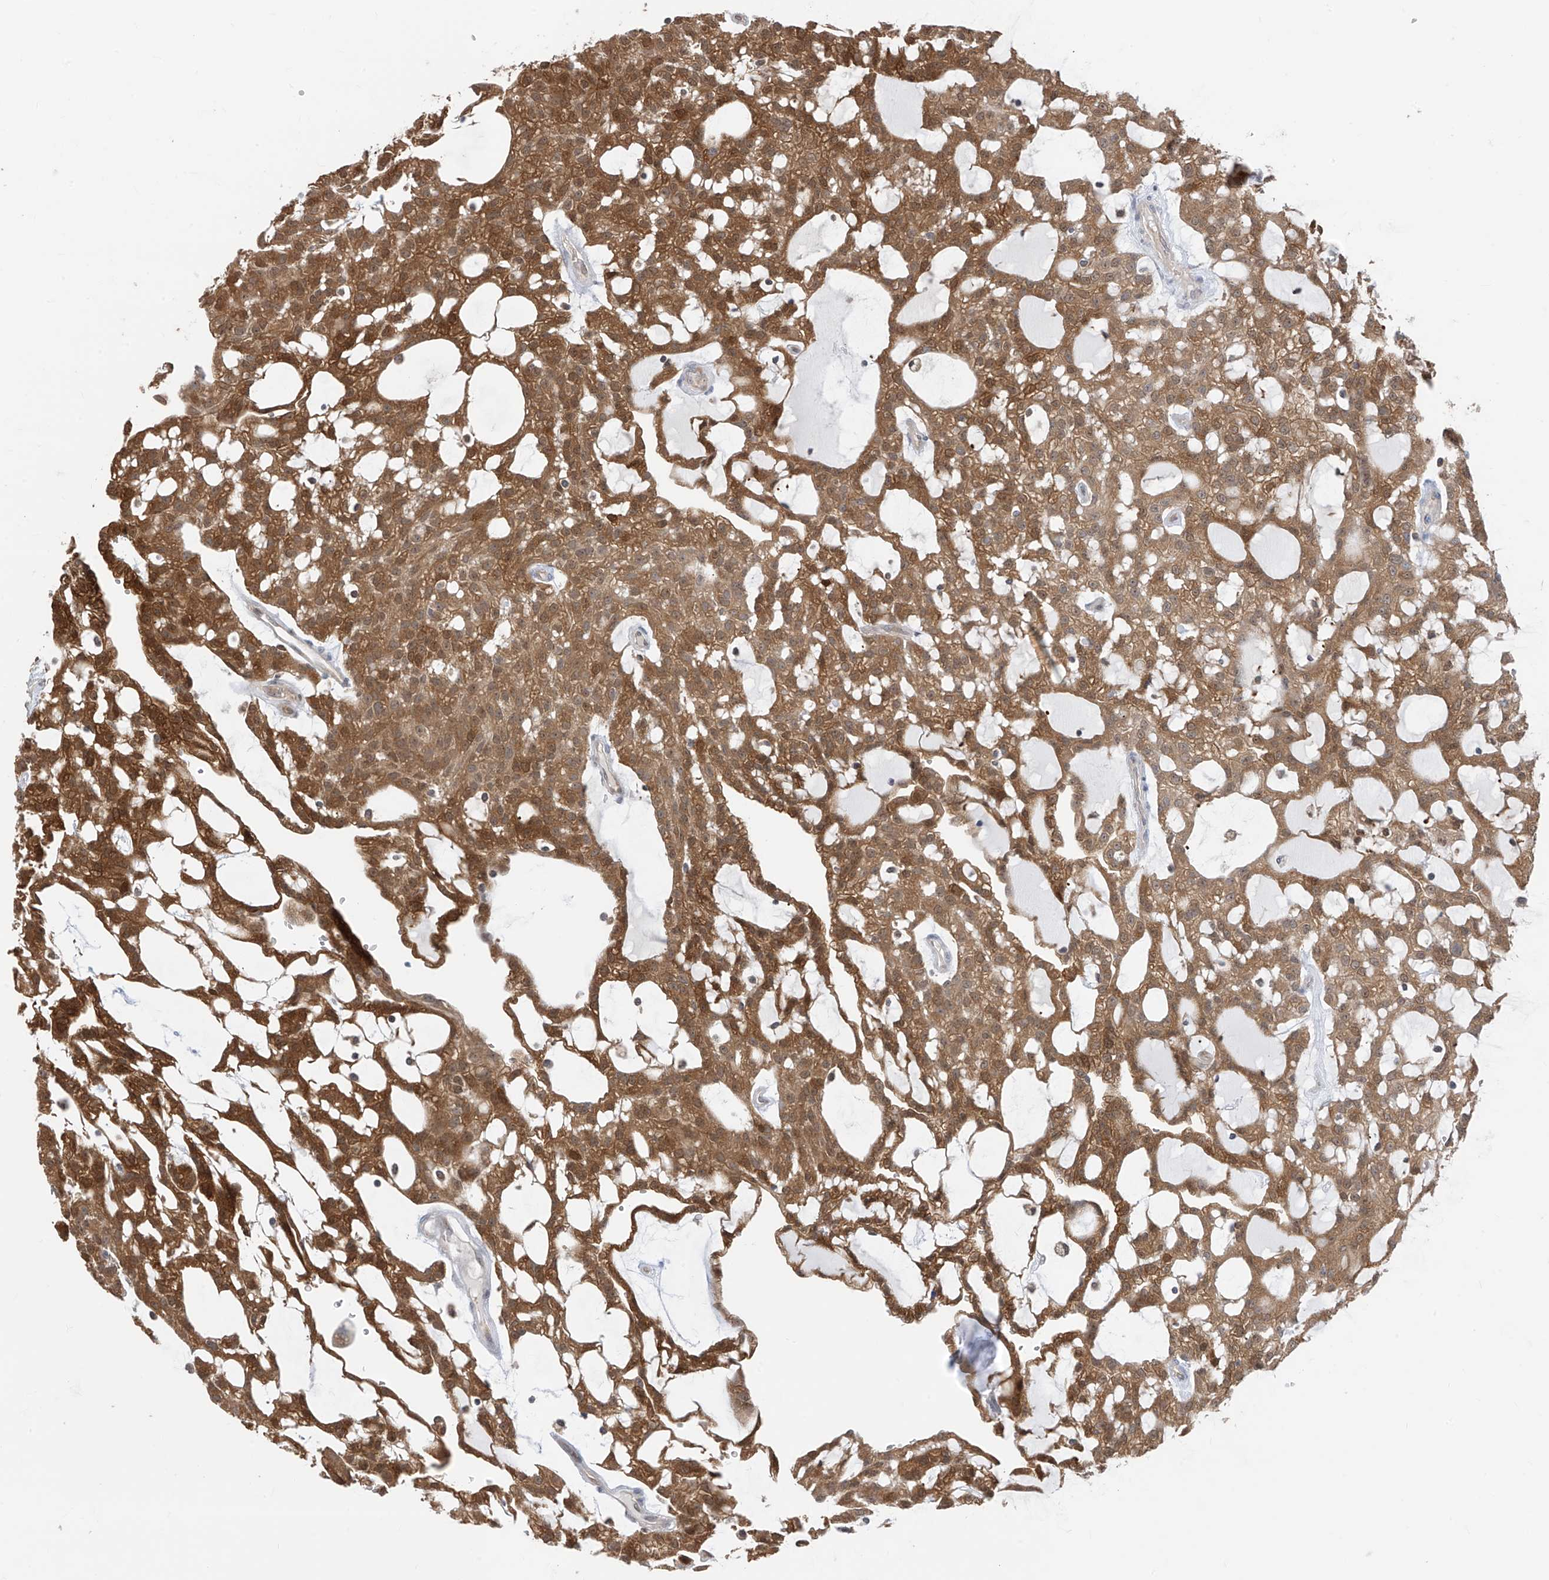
{"staining": {"intensity": "strong", "quantity": ">75%", "location": "cytoplasmic/membranous"}, "tissue": "renal cancer", "cell_type": "Tumor cells", "image_type": "cancer", "snomed": [{"axis": "morphology", "description": "Adenocarcinoma, NOS"}, {"axis": "topography", "description": "Kidney"}], "caption": "Human renal cancer (adenocarcinoma) stained for a protein (brown) shows strong cytoplasmic/membranous positive staining in approximately >75% of tumor cells.", "gene": "TTC38", "patient": {"sex": "male", "age": 63}}